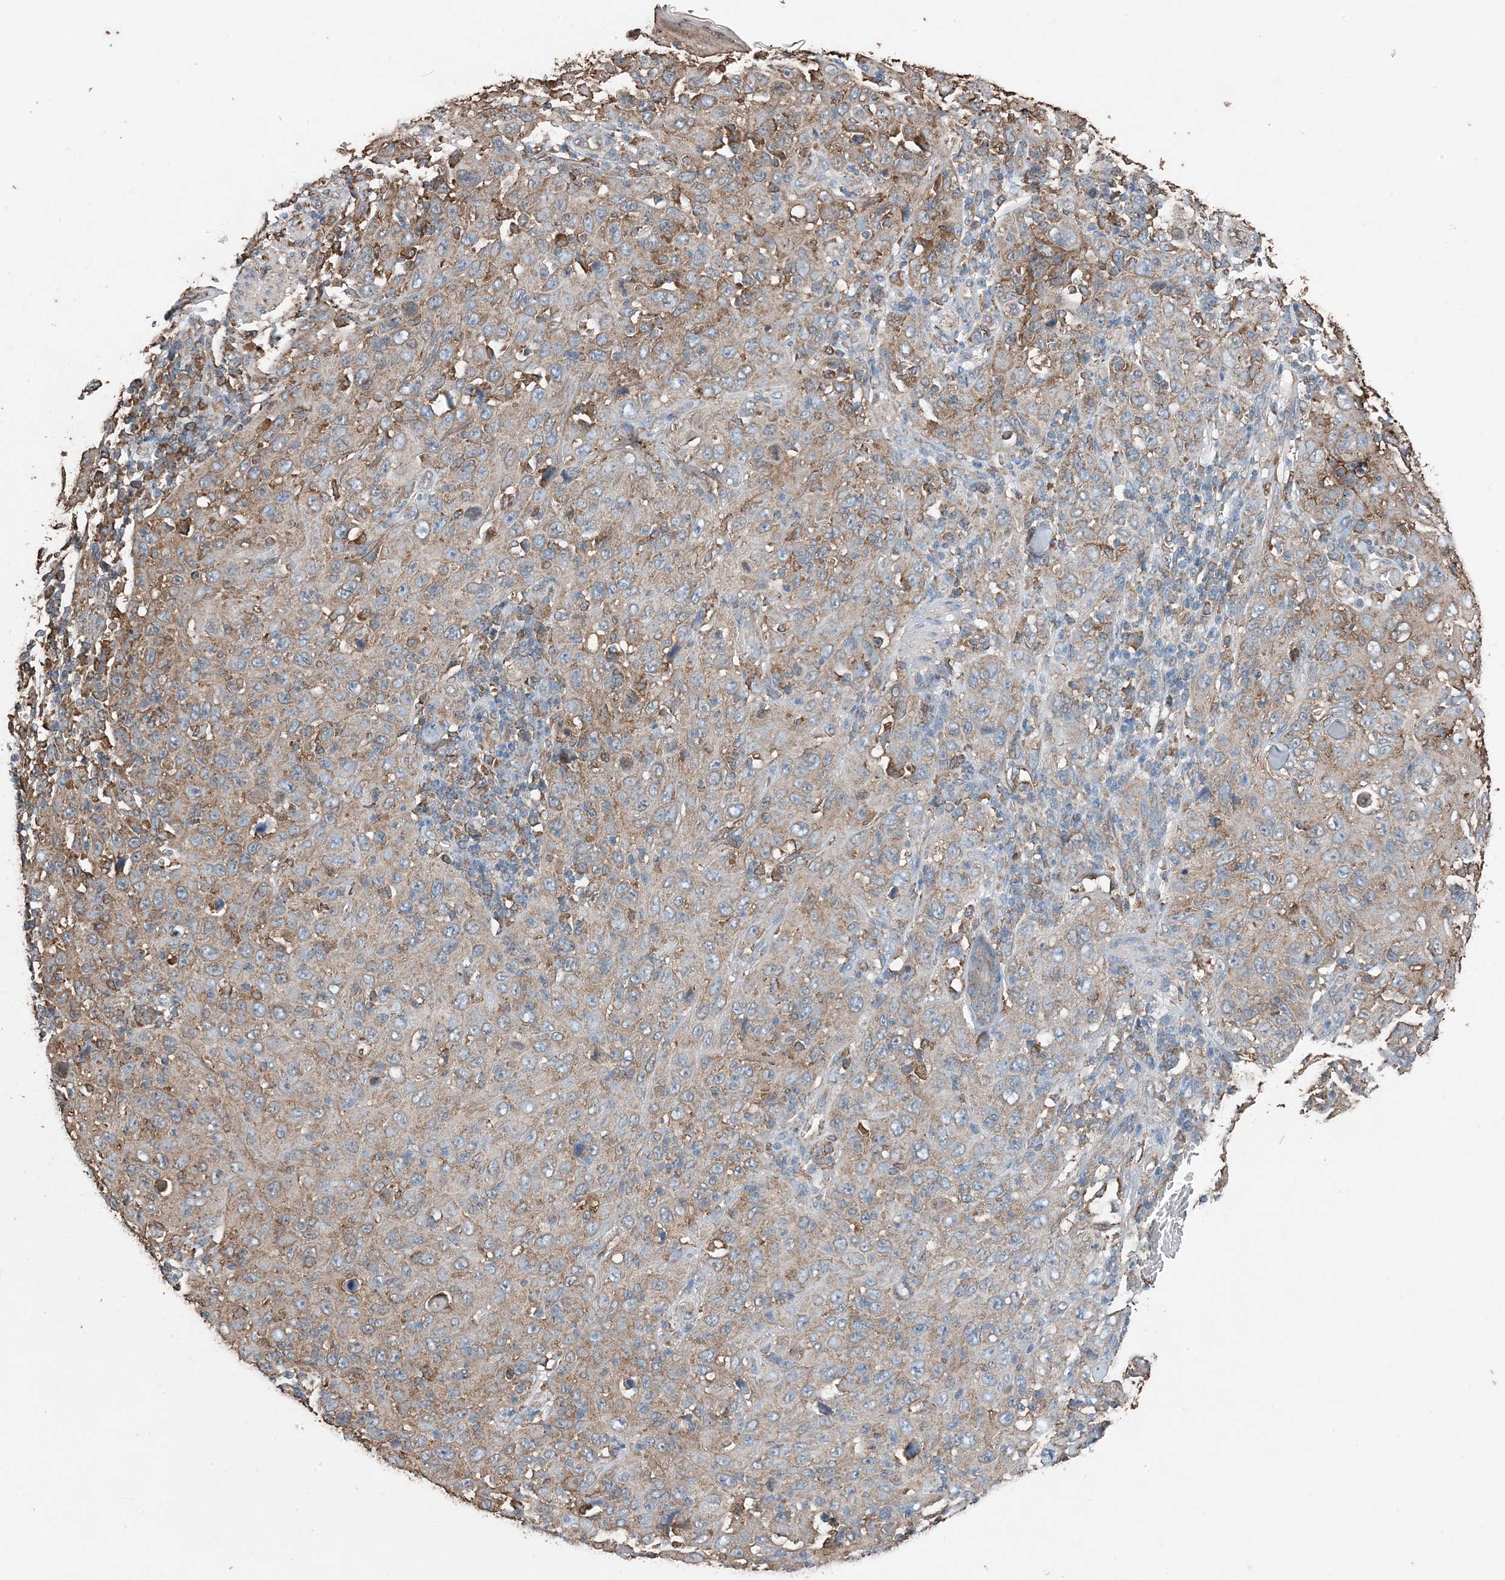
{"staining": {"intensity": "moderate", "quantity": ">75%", "location": "cytoplasmic/membranous"}, "tissue": "skin cancer", "cell_type": "Tumor cells", "image_type": "cancer", "snomed": [{"axis": "morphology", "description": "Squamous cell carcinoma, NOS"}, {"axis": "topography", "description": "Skin"}], "caption": "A photomicrograph showing moderate cytoplasmic/membranous positivity in approximately >75% of tumor cells in skin cancer, as visualized by brown immunohistochemical staining.", "gene": "PDIA6", "patient": {"sex": "female", "age": 88}}